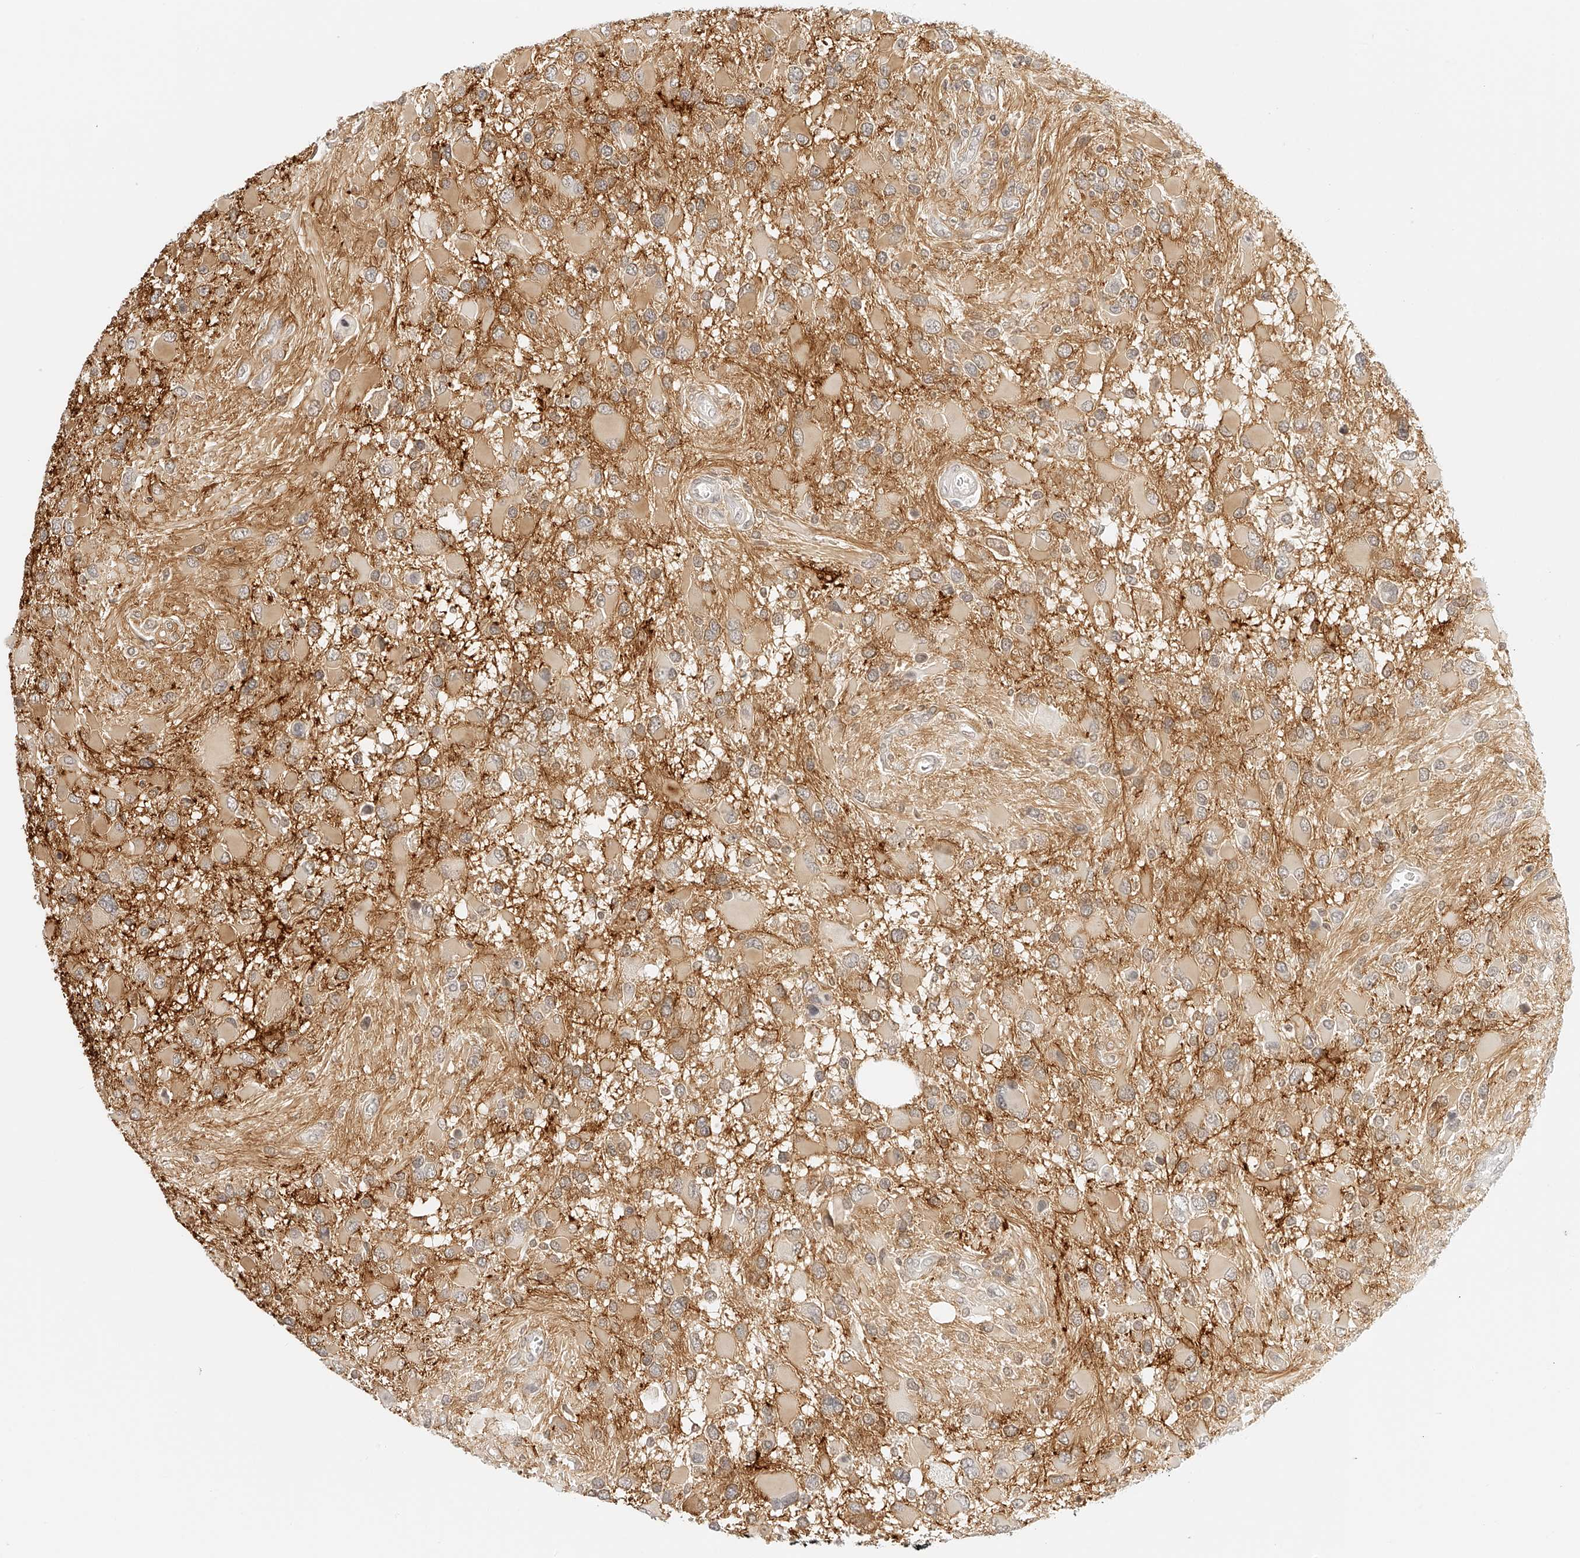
{"staining": {"intensity": "negative", "quantity": "none", "location": "none"}, "tissue": "glioma", "cell_type": "Tumor cells", "image_type": "cancer", "snomed": [{"axis": "morphology", "description": "Glioma, malignant, High grade"}, {"axis": "topography", "description": "Brain"}], "caption": "Immunohistochemistry (IHC) photomicrograph of neoplastic tissue: human malignant glioma (high-grade) stained with DAB (3,3'-diaminobenzidine) reveals no significant protein staining in tumor cells.", "gene": "ZFP69", "patient": {"sex": "male", "age": 53}}